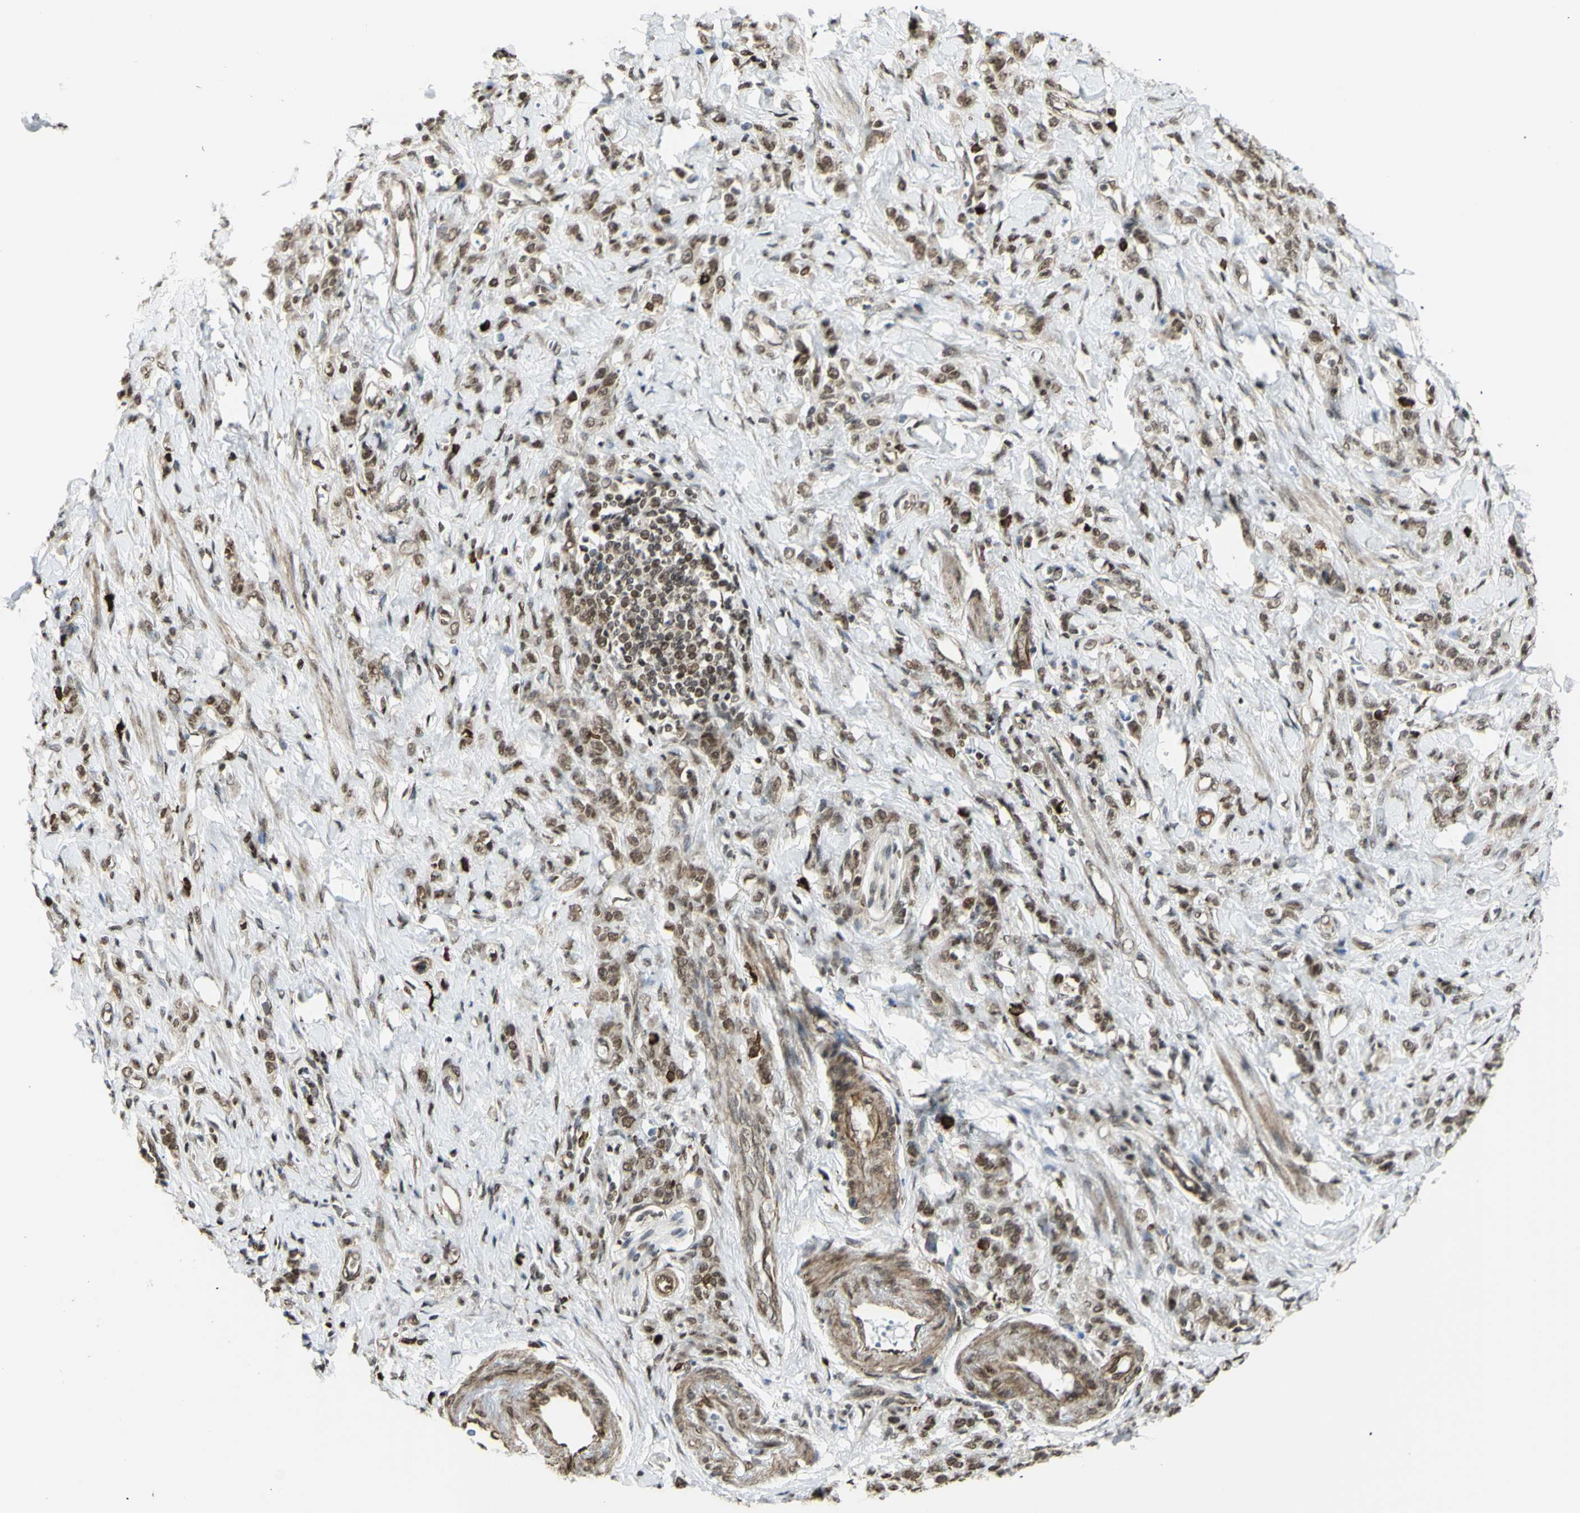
{"staining": {"intensity": "weak", "quantity": ">75%", "location": "nuclear"}, "tissue": "stomach cancer", "cell_type": "Tumor cells", "image_type": "cancer", "snomed": [{"axis": "morphology", "description": "Adenocarcinoma, NOS"}, {"axis": "topography", "description": "Stomach"}], "caption": "Protein staining of stomach cancer (adenocarcinoma) tissue demonstrates weak nuclear positivity in about >75% of tumor cells. The staining is performed using DAB (3,3'-diaminobenzidine) brown chromogen to label protein expression. The nuclei are counter-stained blue using hematoxylin.", "gene": "ZMYM6", "patient": {"sex": "male", "age": 82}}